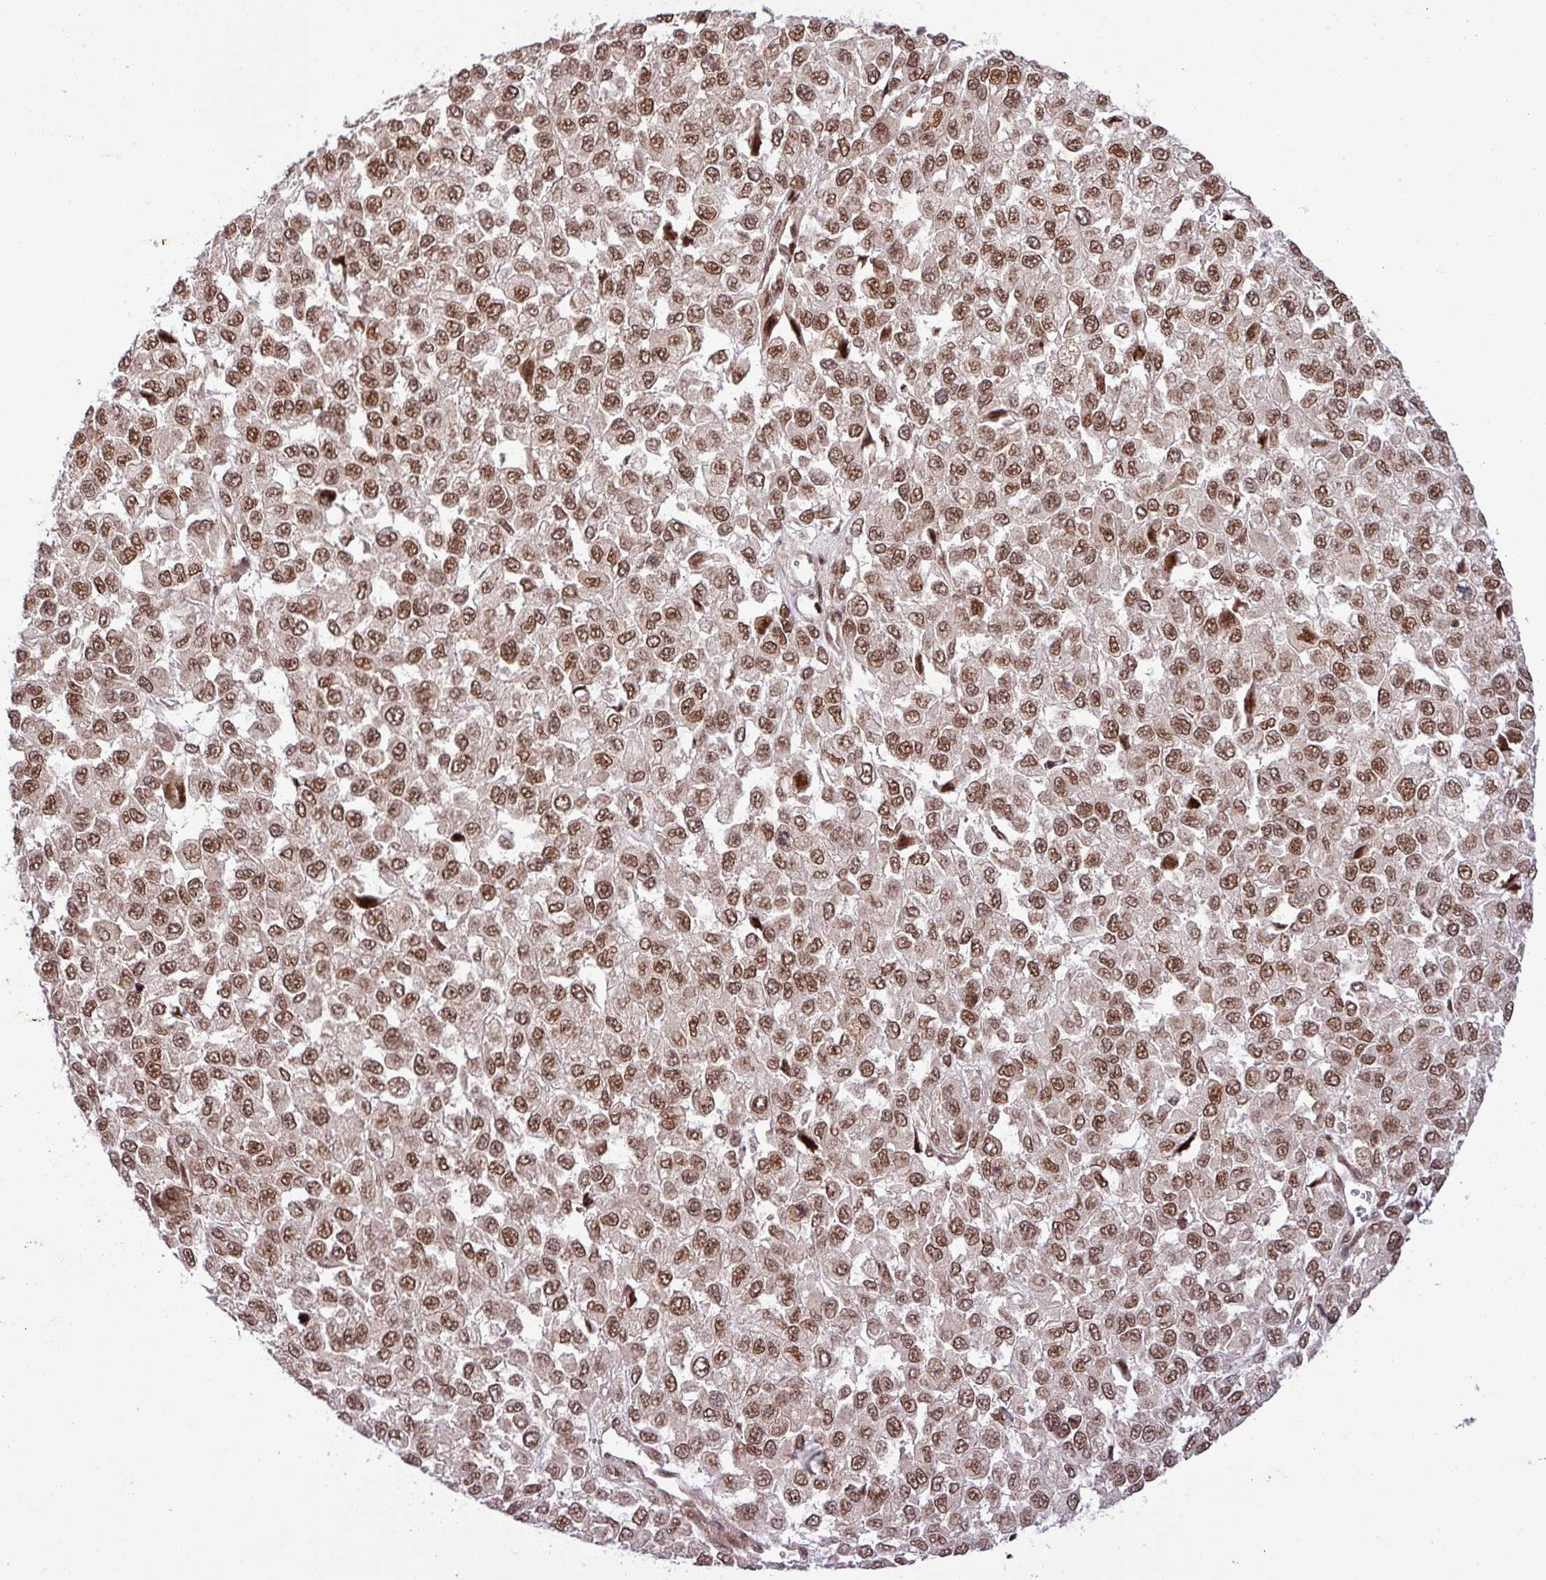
{"staining": {"intensity": "strong", "quantity": ">75%", "location": "nuclear"}, "tissue": "melanoma", "cell_type": "Tumor cells", "image_type": "cancer", "snomed": [{"axis": "morphology", "description": "Malignant melanoma, NOS"}, {"axis": "topography", "description": "Skin"}], "caption": "The immunohistochemical stain highlights strong nuclear staining in tumor cells of malignant melanoma tissue.", "gene": "SRSF2", "patient": {"sex": "male", "age": 62}}